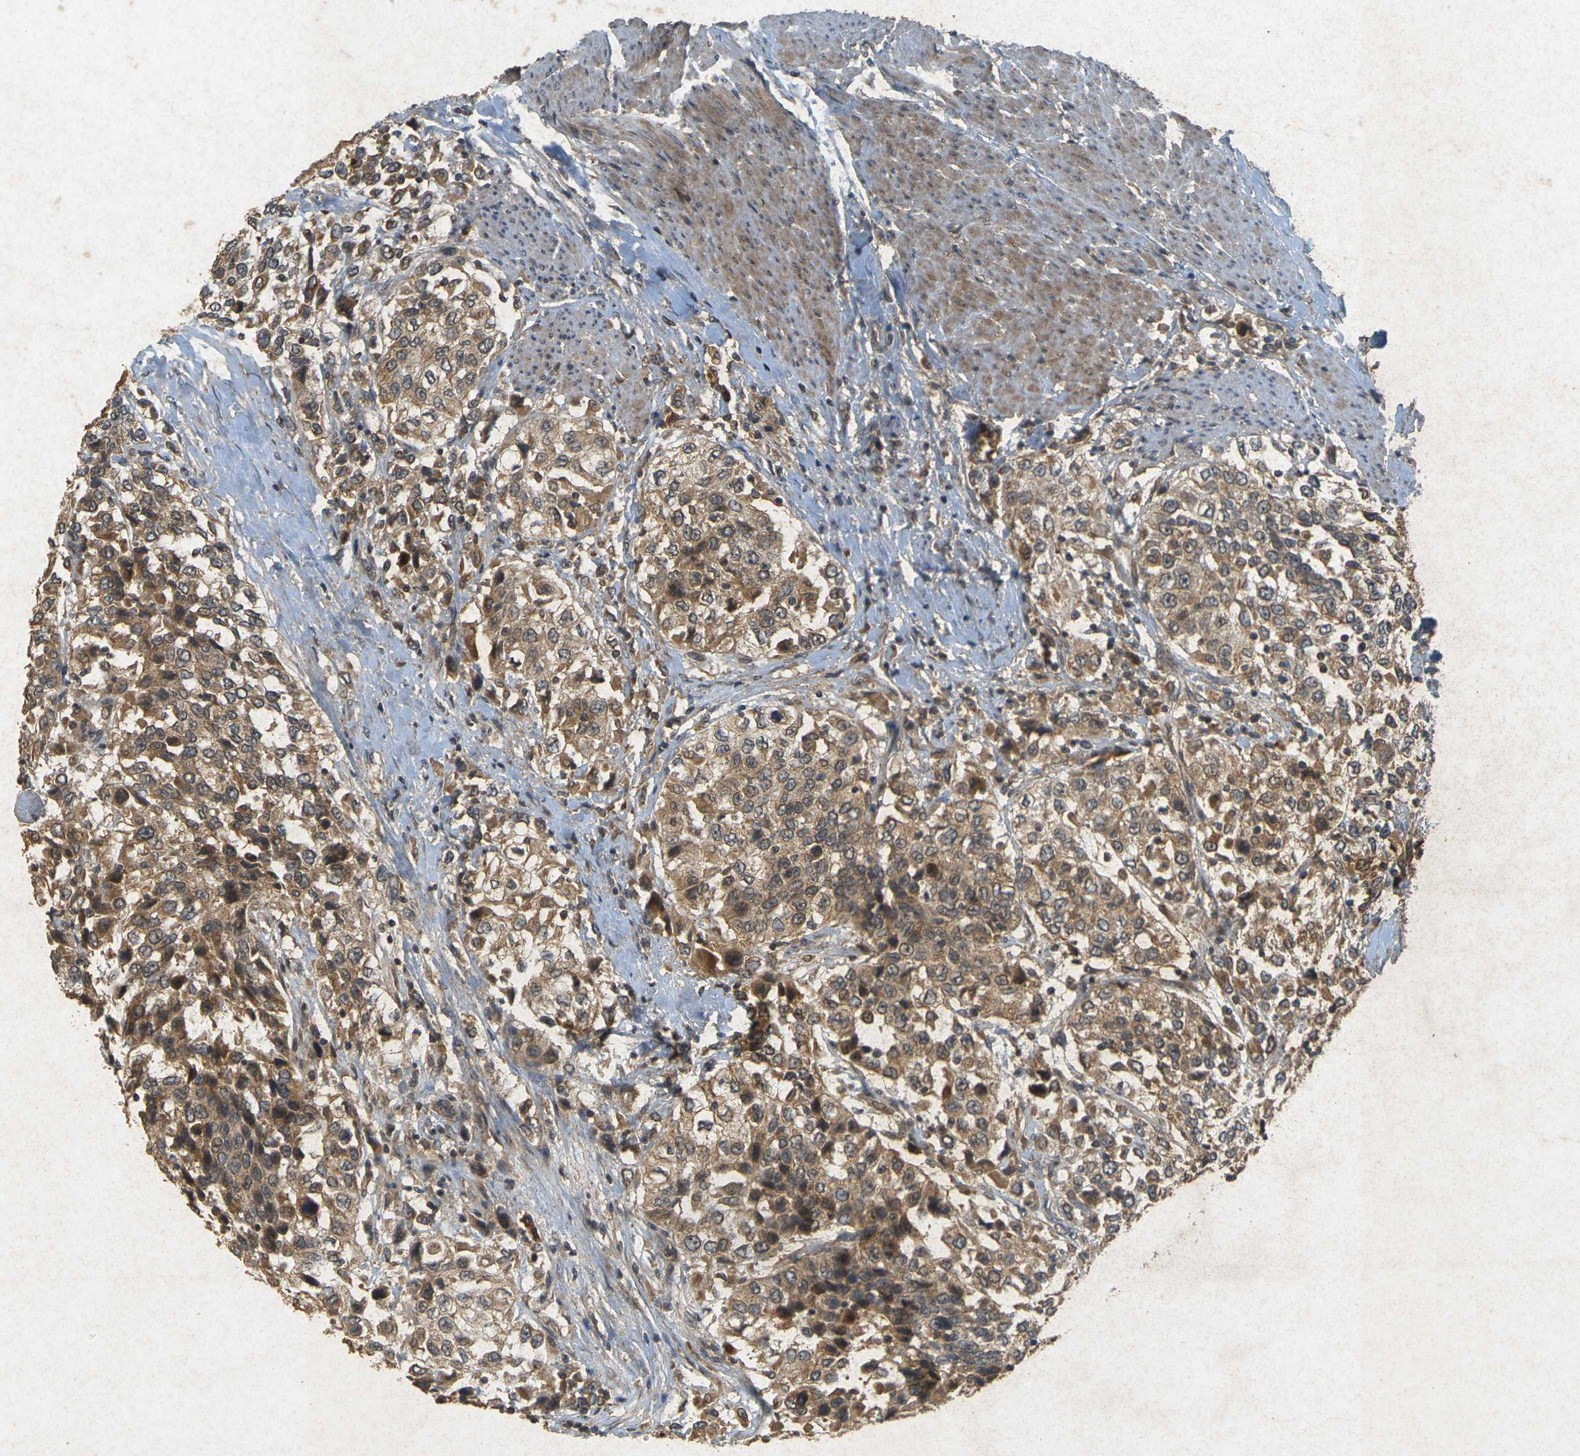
{"staining": {"intensity": "moderate", "quantity": ">75%", "location": "cytoplasmic/membranous"}, "tissue": "urothelial cancer", "cell_type": "Tumor cells", "image_type": "cancer", "snomed": [{"axis": "morphology", "description": "Urothelial carcinoma, High grade"}, {"axis": "topography", "description": "Urinary bladder"}], "caption": "A photomicrograph of human high-grade urothelial carcinoma stained for a protein demonstrates moderate cytoplasmic/membranous brown staining in tumor cells.", "gene": "ERN1", "patient": {"sex": "female", "age": 80}}